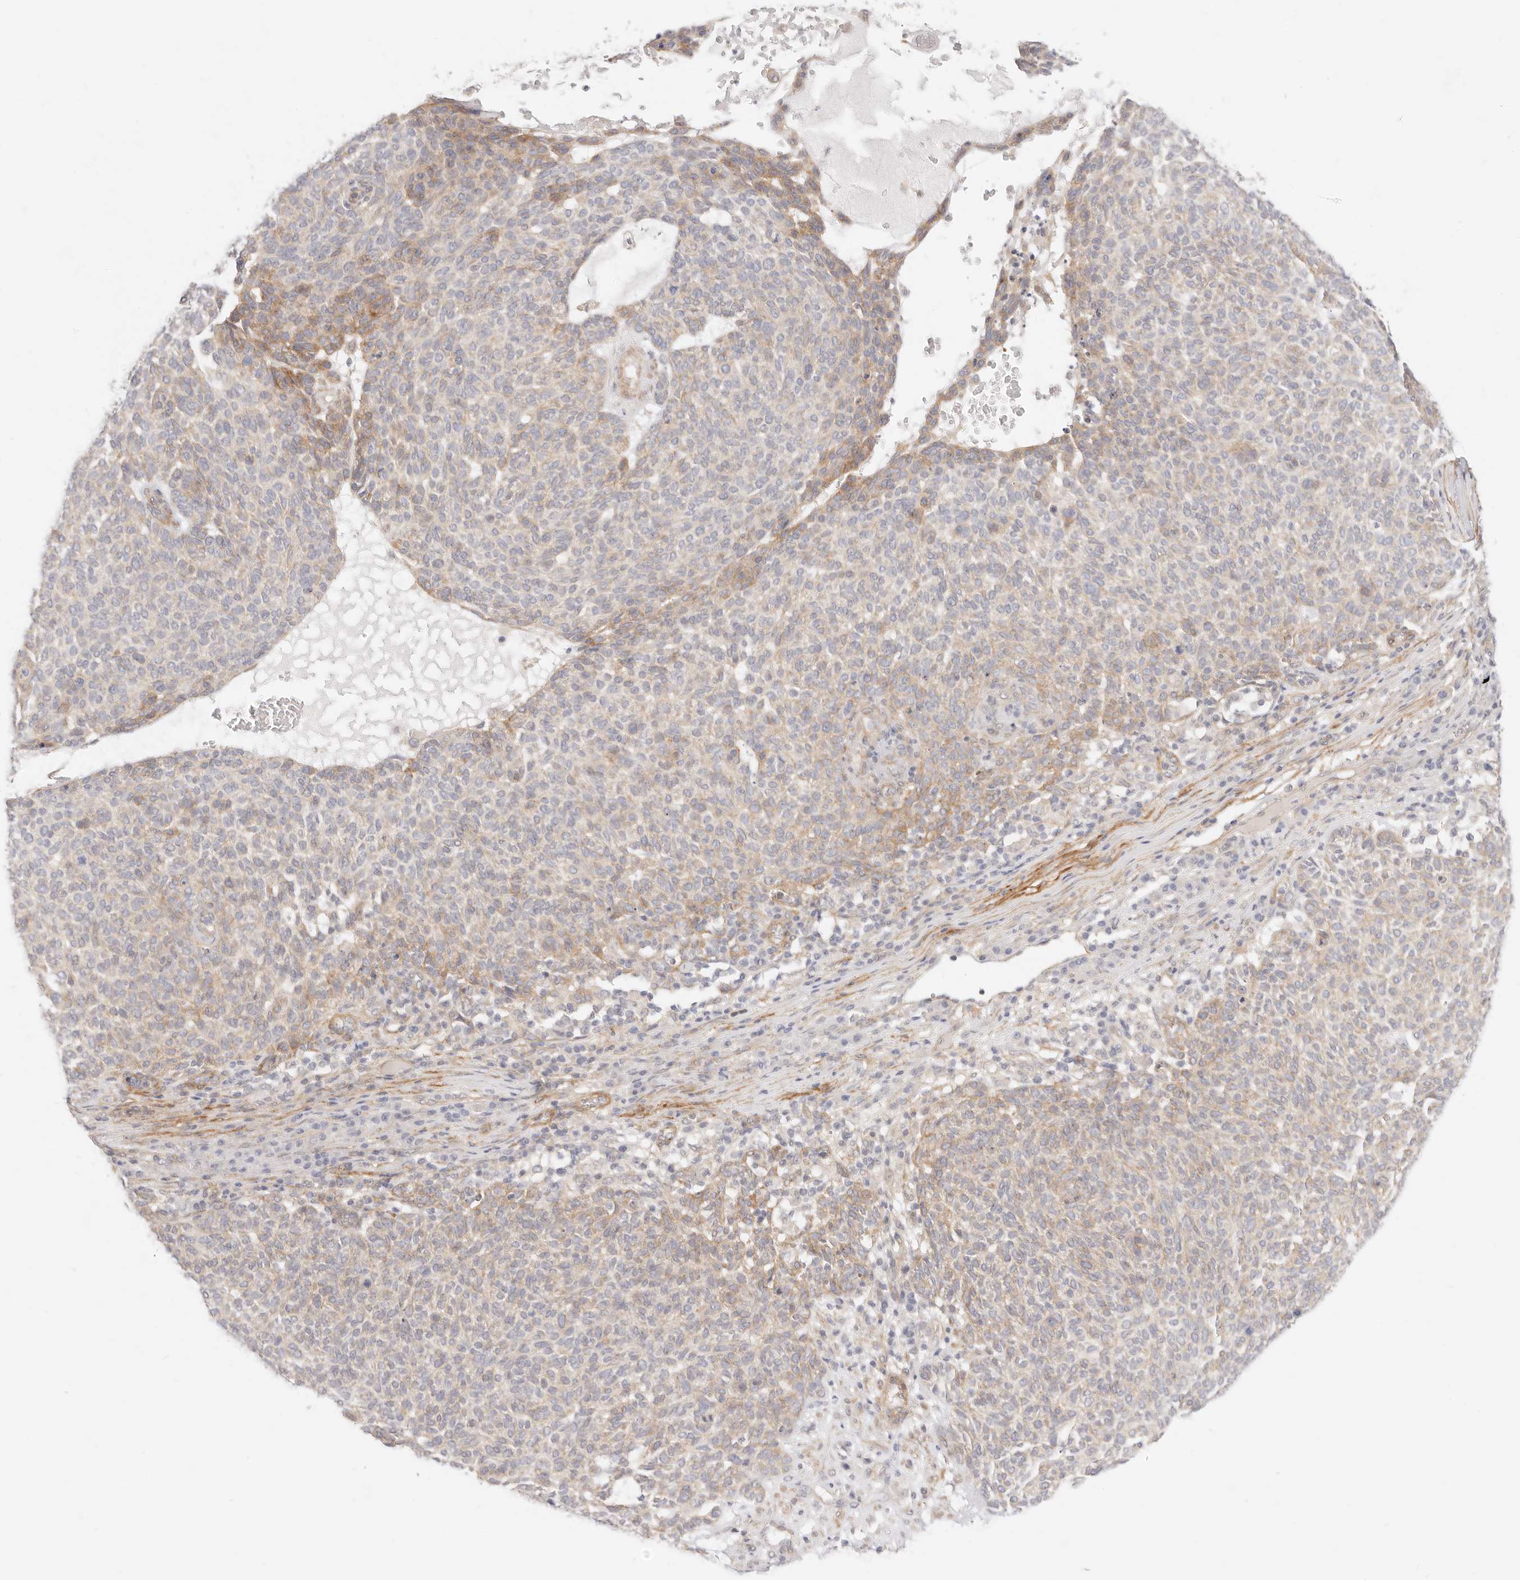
{"staining": {"intensity": "moderate", "quantity": "<25%", "location": "cytoplasmic/membranous"}, "tissue": "skin cancer", "cell_type": "Tumor cells", "image_type": "cancer", "snomed": [{"axis": "morphology", "description": "Squamous cell carcinoma, NOS"}, {"axis": "topography", "description": "Skin"}], "caption": "Protein expression by immunohistochemistry (IHC) displays moderate cytoplasmic/membranous staining in about <25% of tumor cells in skin cancer. Immunohistochemistry (ihc) stains the protein of interest in brown and the nuclei are stained blue.", "gene": "UBXN10", "patient": {"sex": "female", "age": 90}}